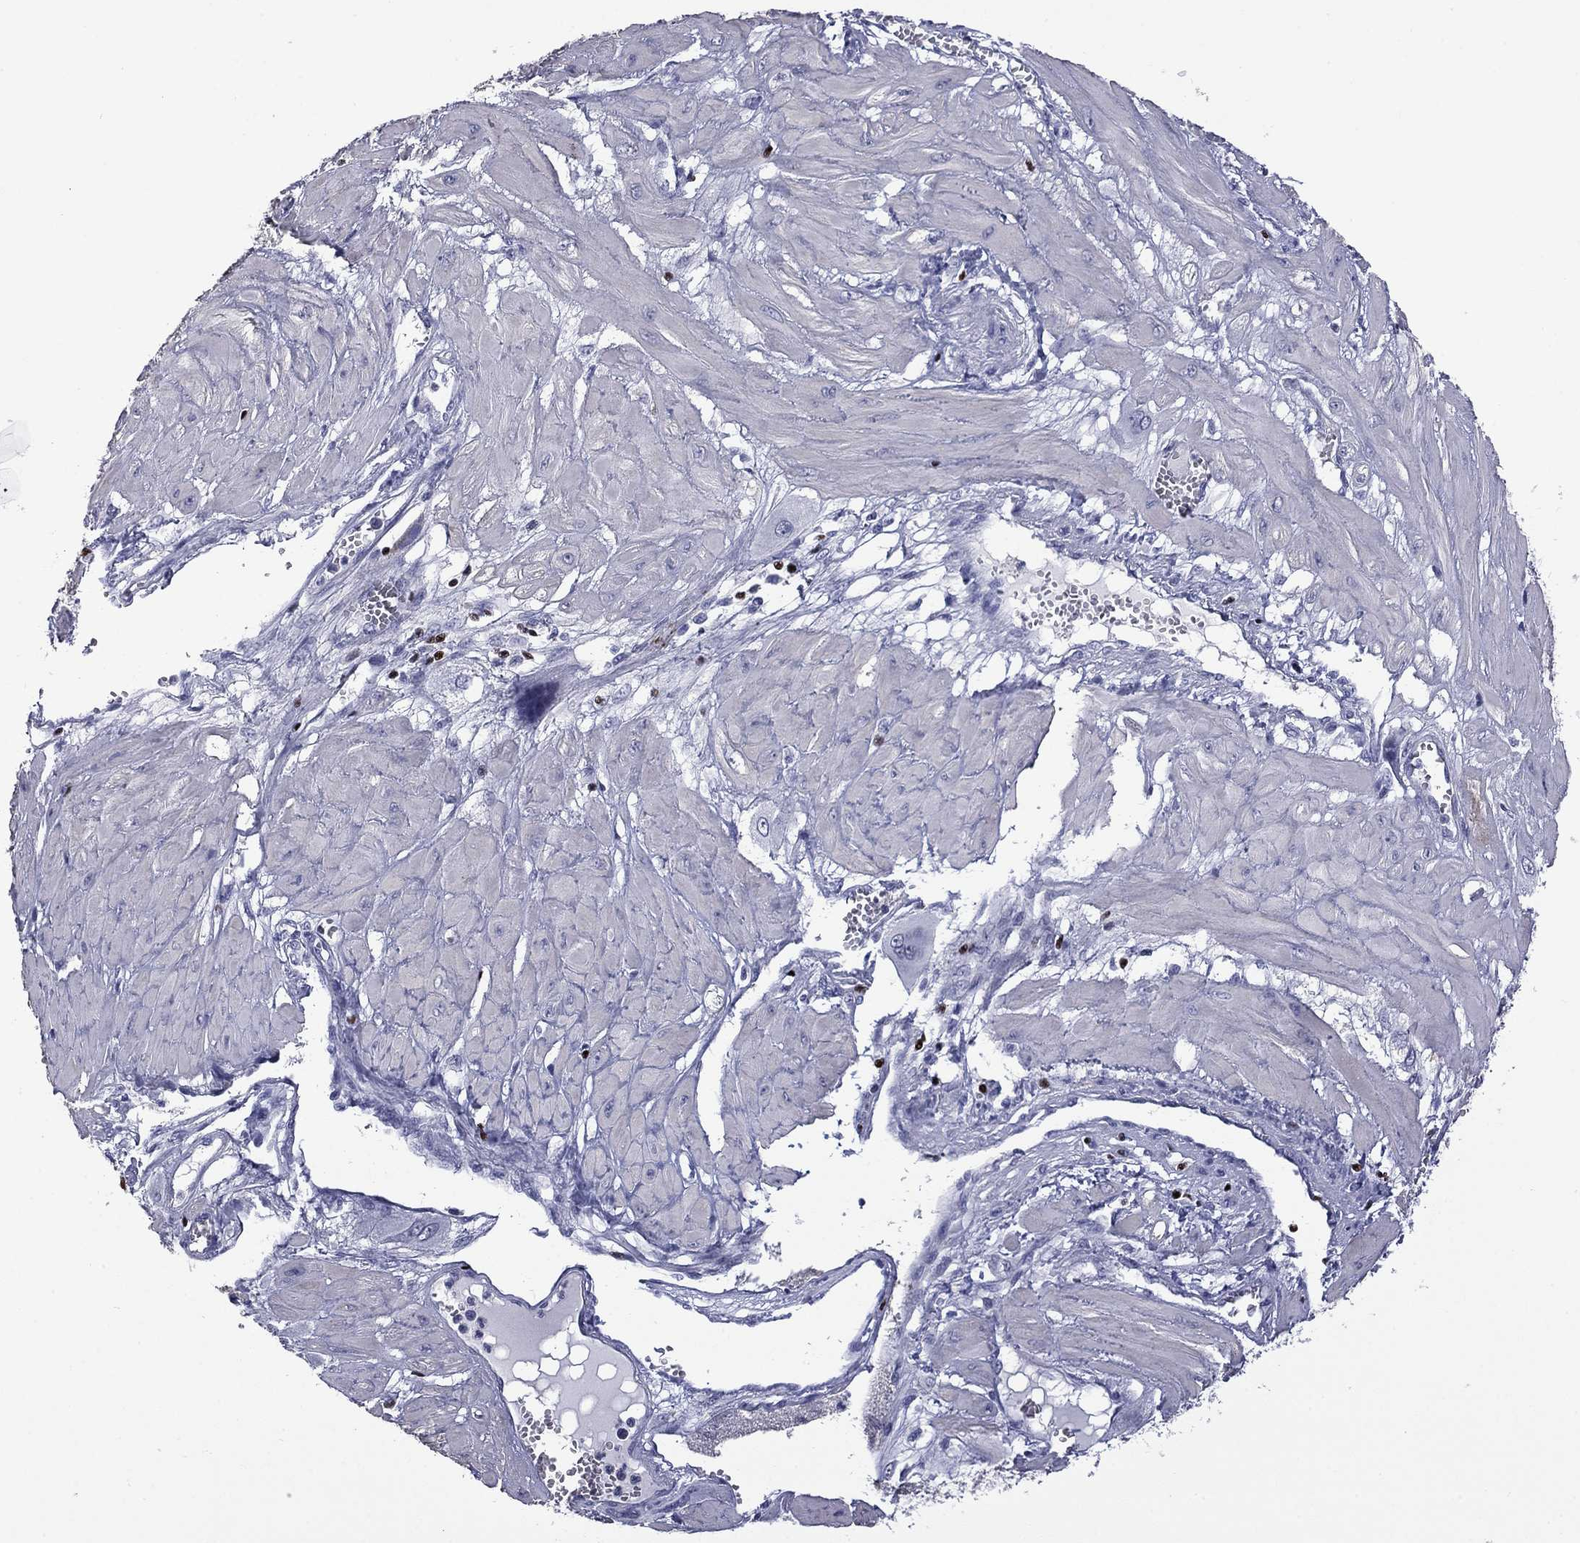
{"staining": {"intensity": "negative", "quantity": "none", "location": "none"}, "tissue": "cervical cancer", "cell_type": "Tumor cells", "image_type": "cancer", "snomed": [{"axis": "morphology", "description": "Squamous cell carcinoma, NOS"}, {"axis": "topography", "description": "Cervix"}], "caption": "A photomicrograph of cervical cancer (squamous cell carcinoma) stained for a protein displays no brown staining in tumor cells. (Stains: DAB IHC with hematoxylin counter stain, Microscopy: brightfield microscopy at high magnification).", "gene": "IKZF3", "patient": {"sex": "female", "age": 34}}